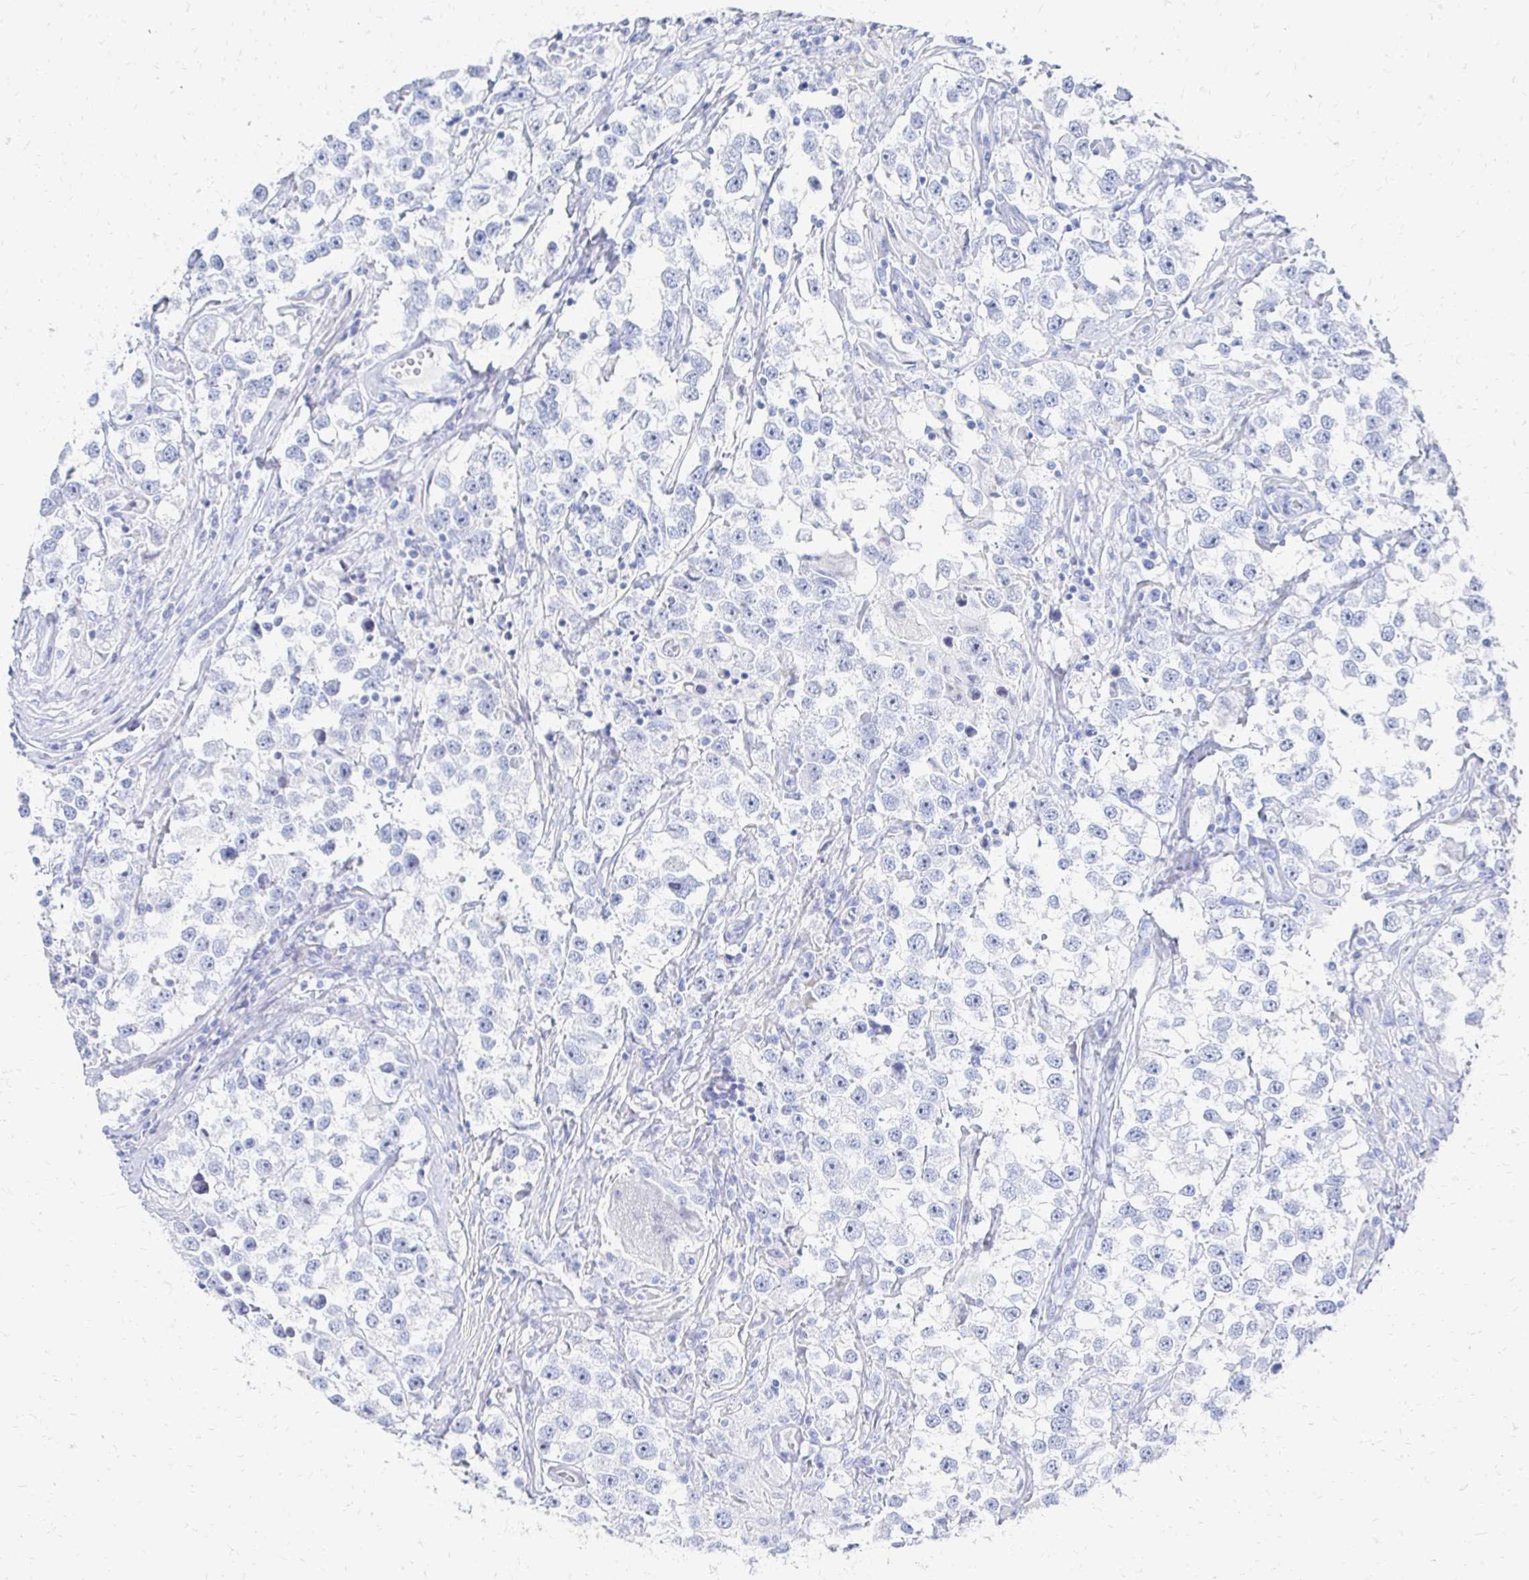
{"staining": {"intensity": "negative", "quantity": "none", "location": "none"}, "tissue": "testis cancer", "cell_type": "Tumor cells", "image_type": "cancer", "snomed": [{"axis": "morphology", "description": "Seminoma, NOS"}, {"axis": "topography", "description": "Testis"}], "caption": "Seminoma (testis) was stained to show a protein in brown. There is no significant positivity in tumor cells.", "gene": "CST6", "patient": {"sex": "male", "age": 46}}